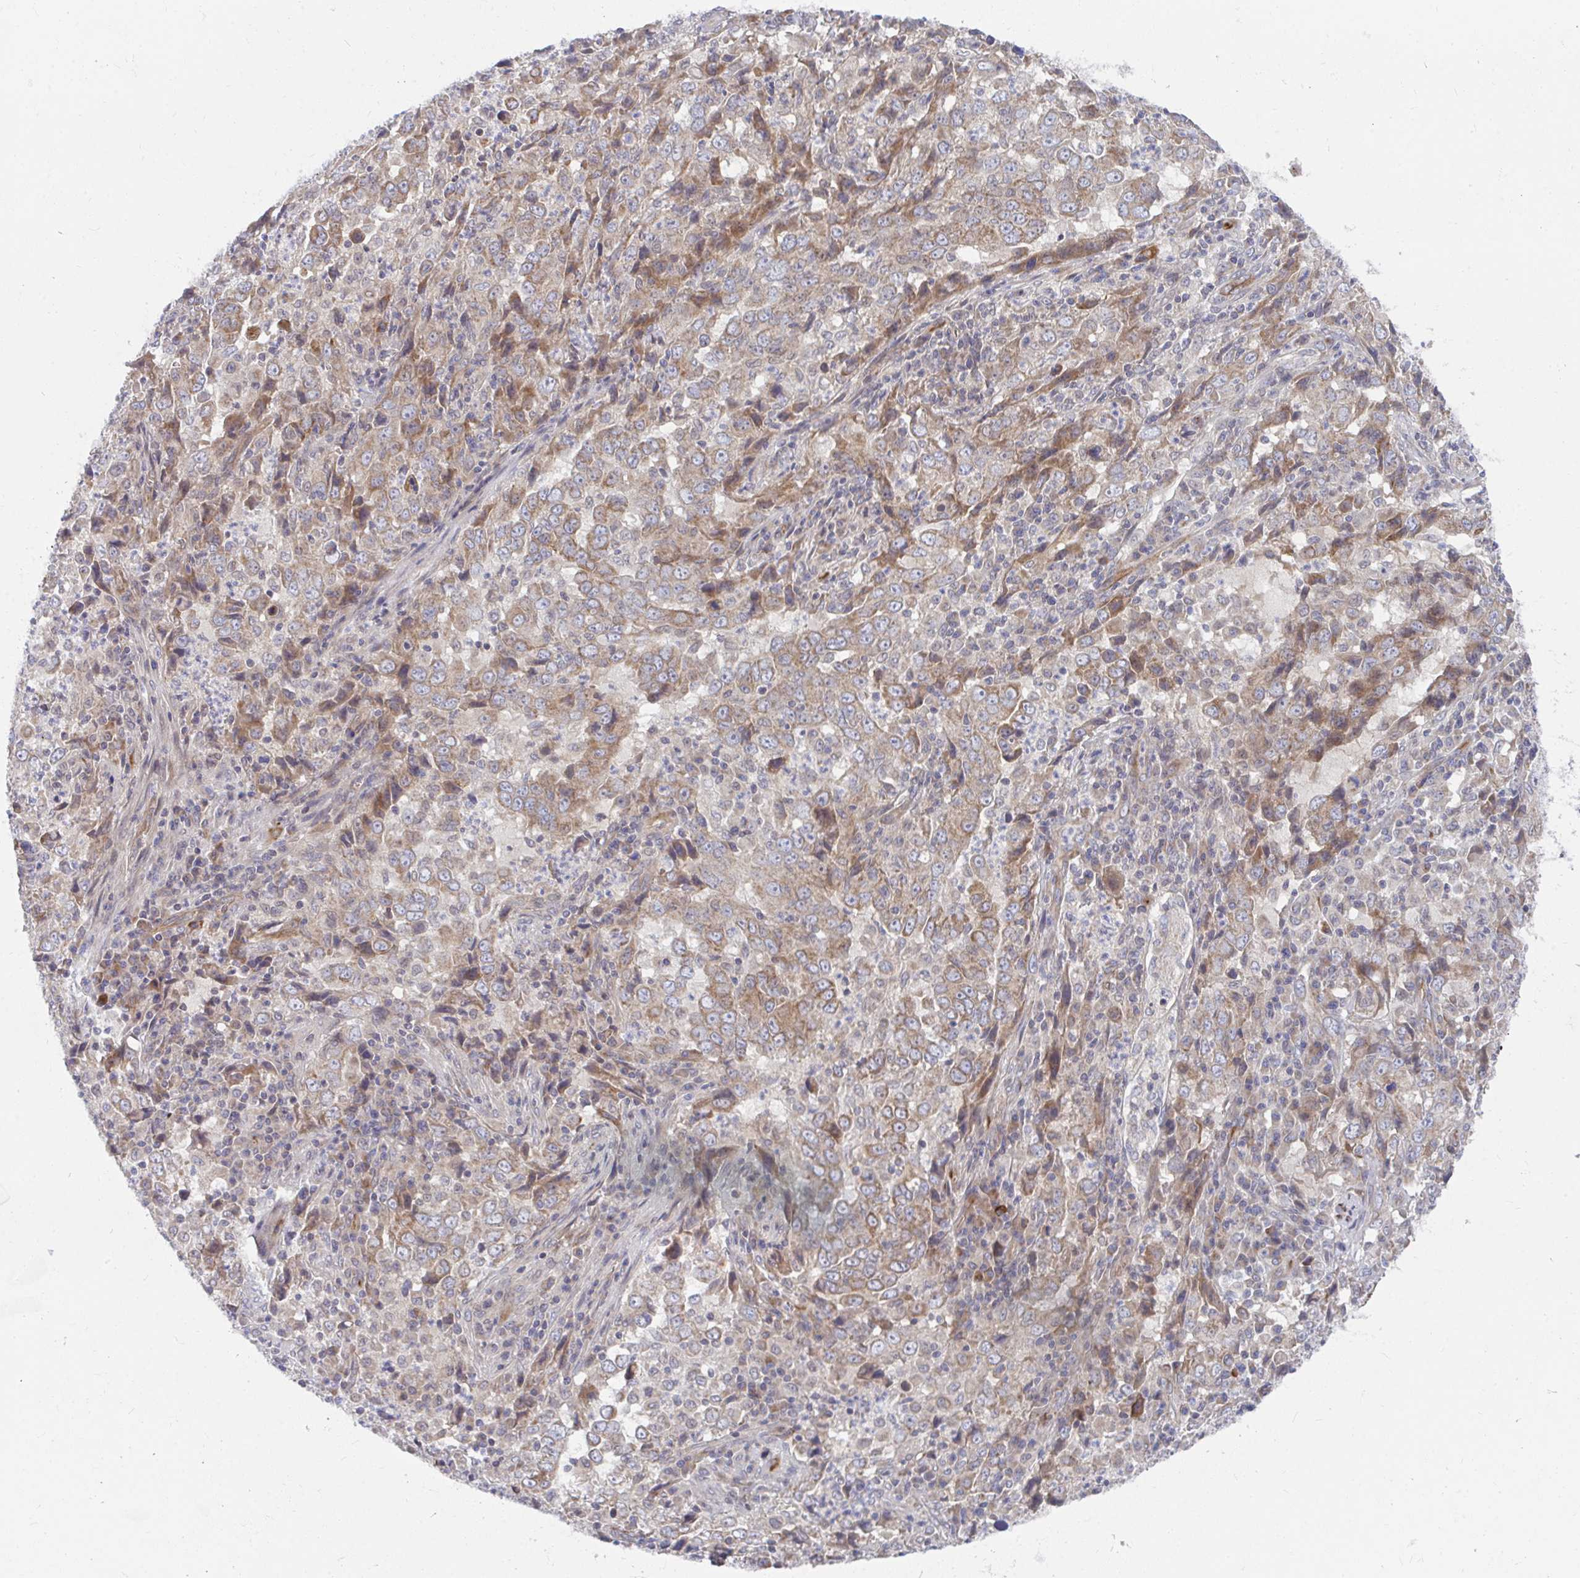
{"staining": {"intensity": "moderate", "quantity": ">75%", "location": "cytoplasmic/membranous"}, "tissue": "lung cancer", "cell_type": "Tumor cells", "image_type": "cancer", "snomed": [{"axis": "morphology", "description": "Adenocarcinoma, NOS"}, {"axis": "topography", "description": "Lung"}], "caption": "Immunohistochemical staining of human lung adenocarcinoma demonstrates medium levels of moderate cytoplasmic/membranous protein staining in approximately >75% of tumor cells. The staining was performed using DAB (3,3'-diaminobenzidine), with brown indicating positive protein expression. Nuclei are stained blue with hematoxylin.", "gene": "EIF1AD", "patient": {"sex": "male", "age": 67}}